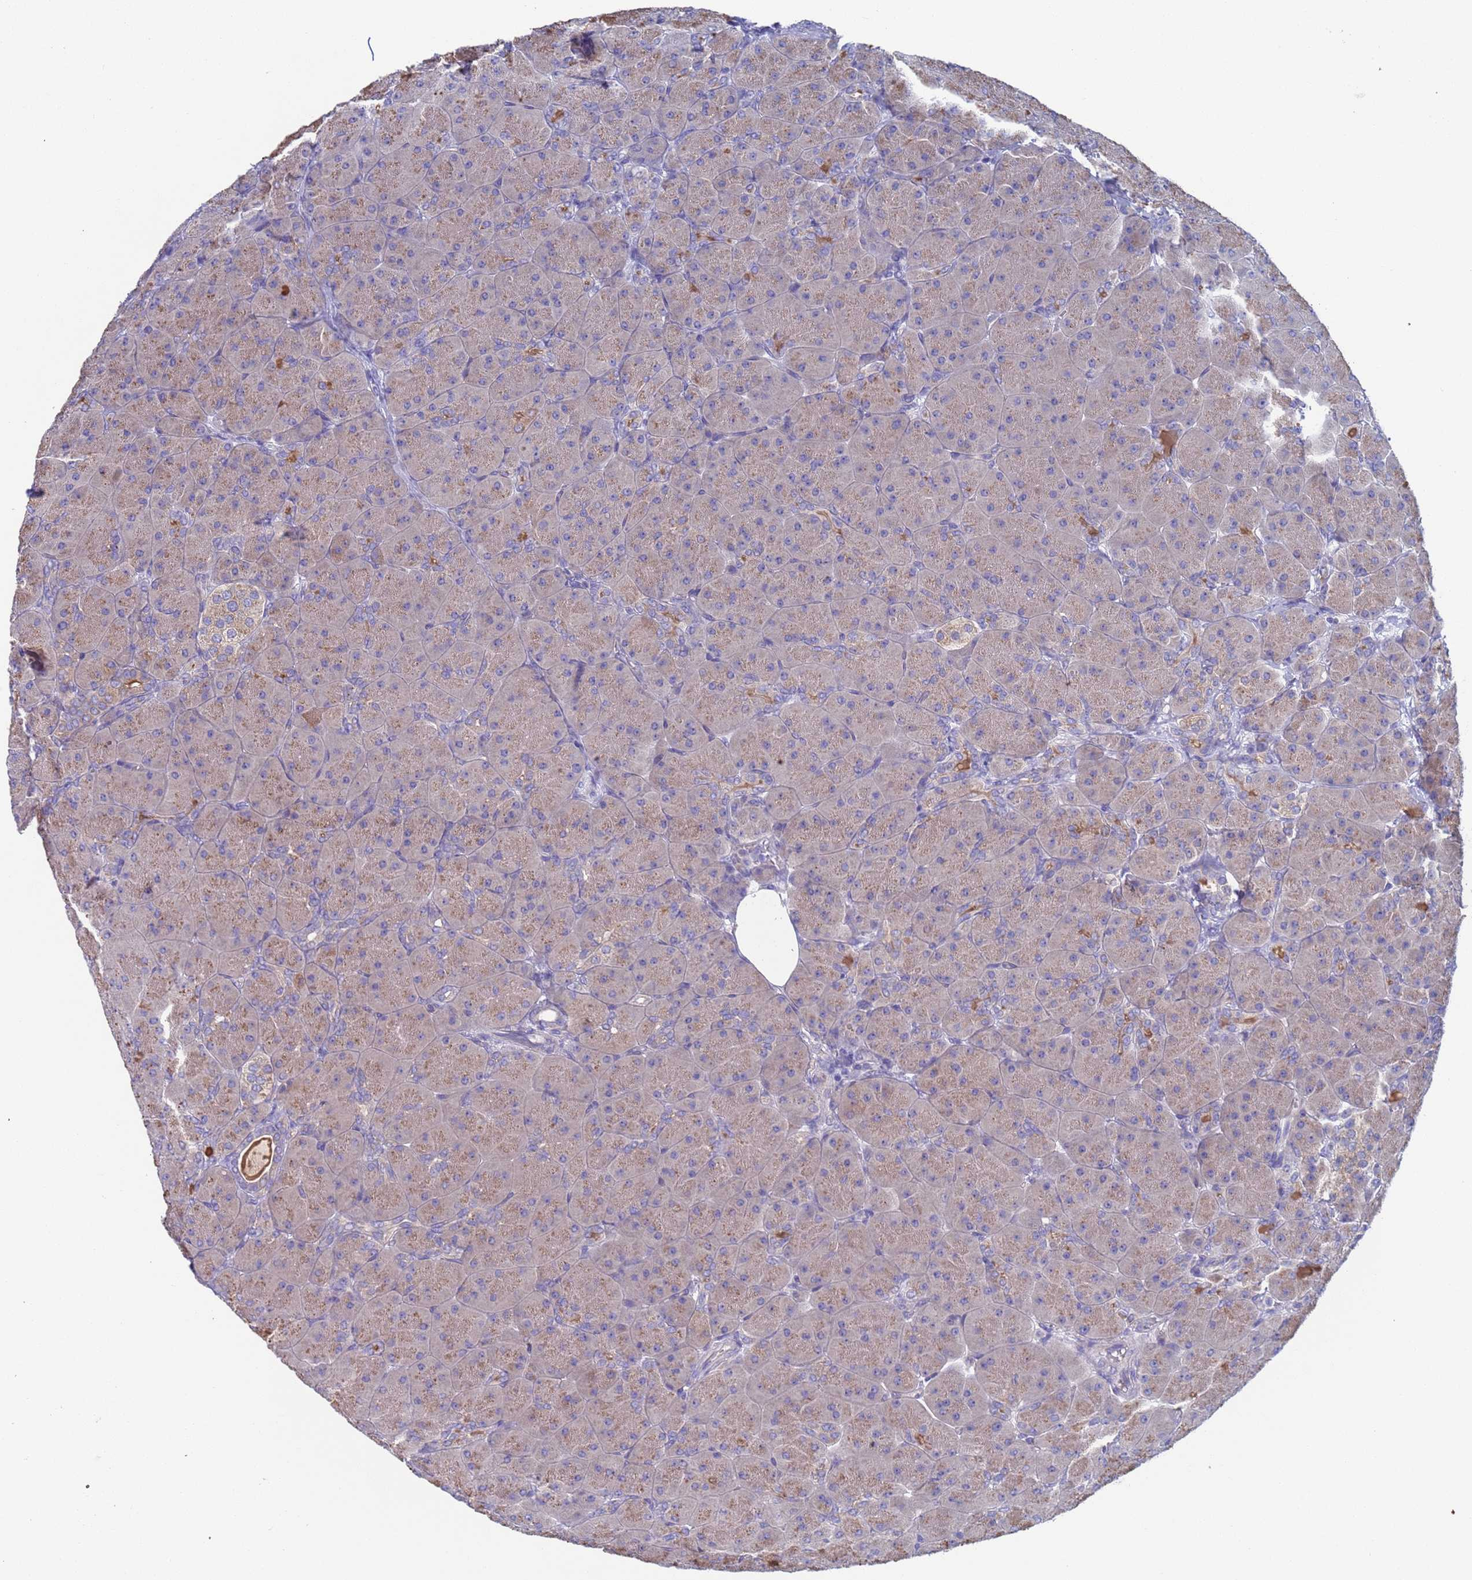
{"staining": {"intensity": "weak", "quantity": "25%-75%", "location": "cytoplasmic/membranous"}, "tissue": "pancreas", "cell_type": "Exocrine glandular cells", "image_type": "normal", "snomed": [{"axis": "morphology", "description": "Normal tissue, NOS"}, {"axis": "topography", "description": "Pancreas"}], "caption": "Immunohistochemistry of normal human pancreas reveals low levels of weak cytoplasmic/membranous positivity in about 25%-75% of exocrine glandular cells.", "gene": "PET117", "patient": {"sex": "male", "age": 66}}